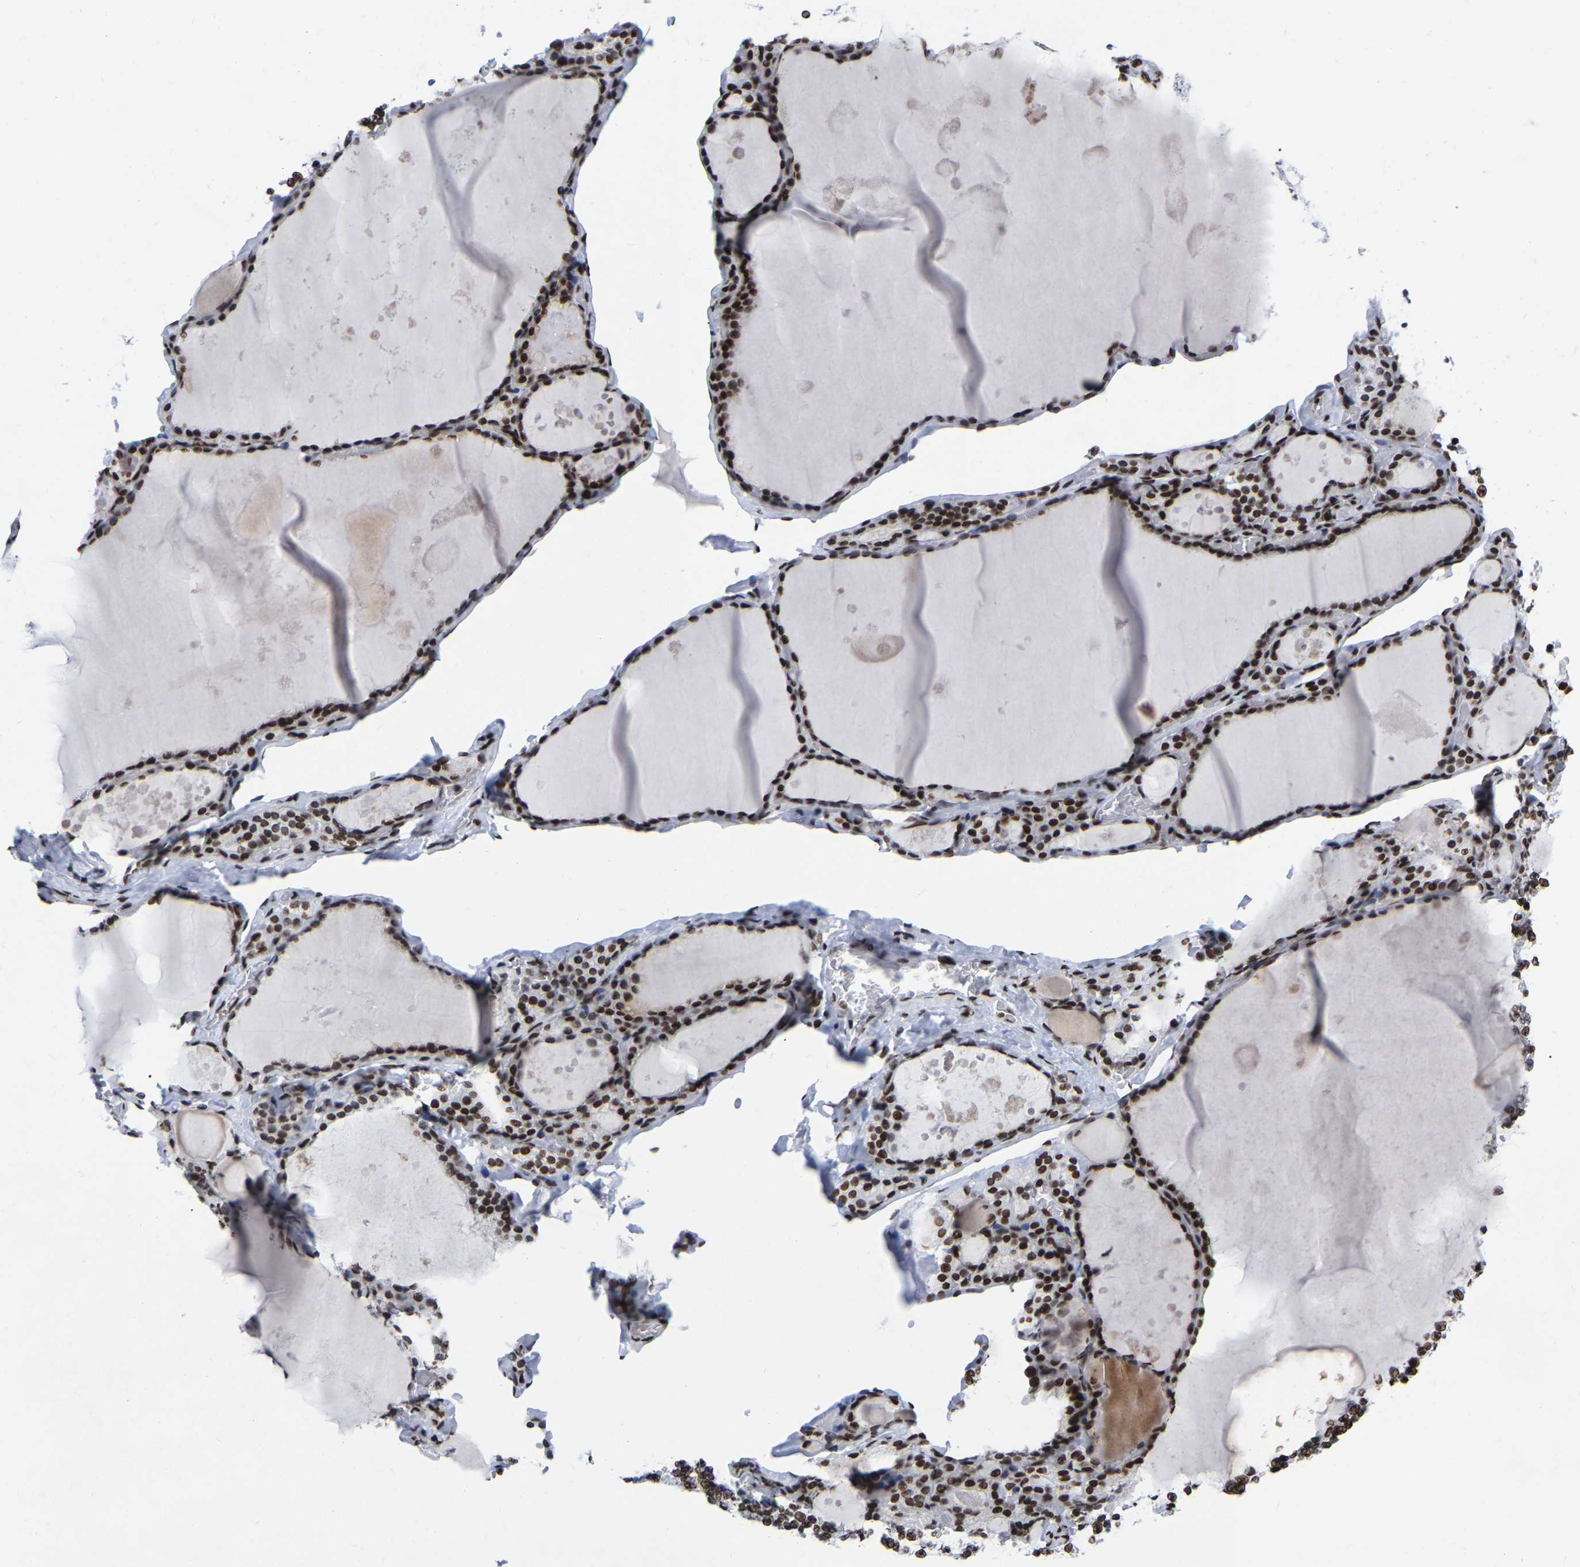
{"staining": {"intensity": "strong", "quantity": ">75%", "location": "nuclear"}, "tissue": "thyroid gland", "cell_type": "Glandular cells", "image_type": "normal", "snomed": [{"axis": "morphology", "description": "Normal tissue, NOS"}, {"axis": "topography", "description": "Thyroid gland"}], "caption": "Protein staining shows strong nuclear expression in about >75% of glandular cells in unremarkable thyroid gland. (Brightfield microscopy of DAB IHC at high magnification).", "gene": "PRCC", "patient": {"sex": "male", "age": 56}}